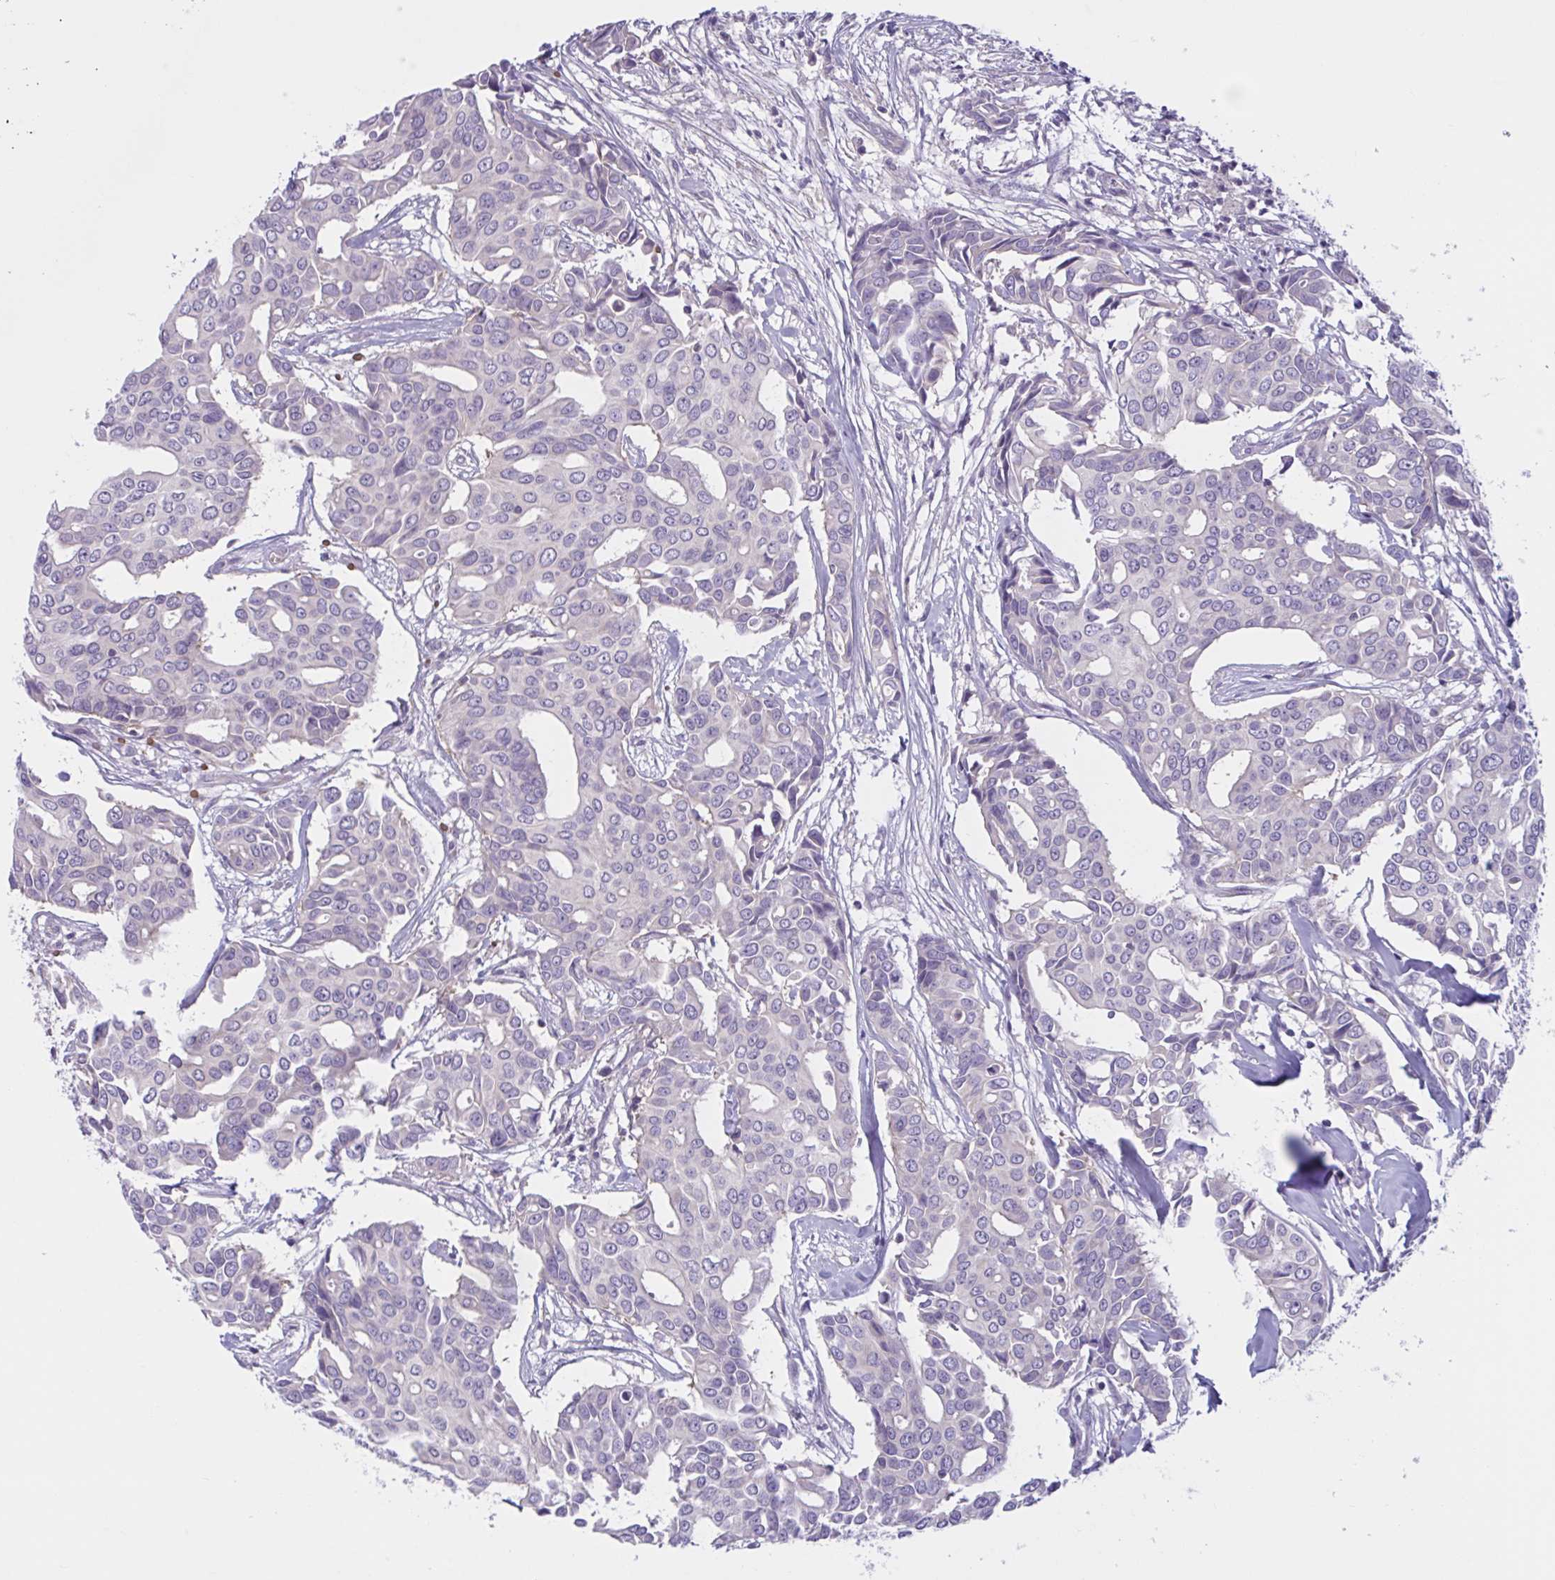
{"staining": {"intensity": "negative", "quantity": "none", "location": "none"}, "tissue": "breast cancer", "cell_type": "Tumor cells", "image_type": "cancer", "snomed": [{"axis": "morphology", "description": "Duct carcinoma"}, {"axis": "topography", "description": "Breast"}], "caption": "Immunohistochemical staining of breast cancer displays no significant expression in tumor cells.", "gene": "WNT9B", "patient": {"sex": "female", "age": 54}}